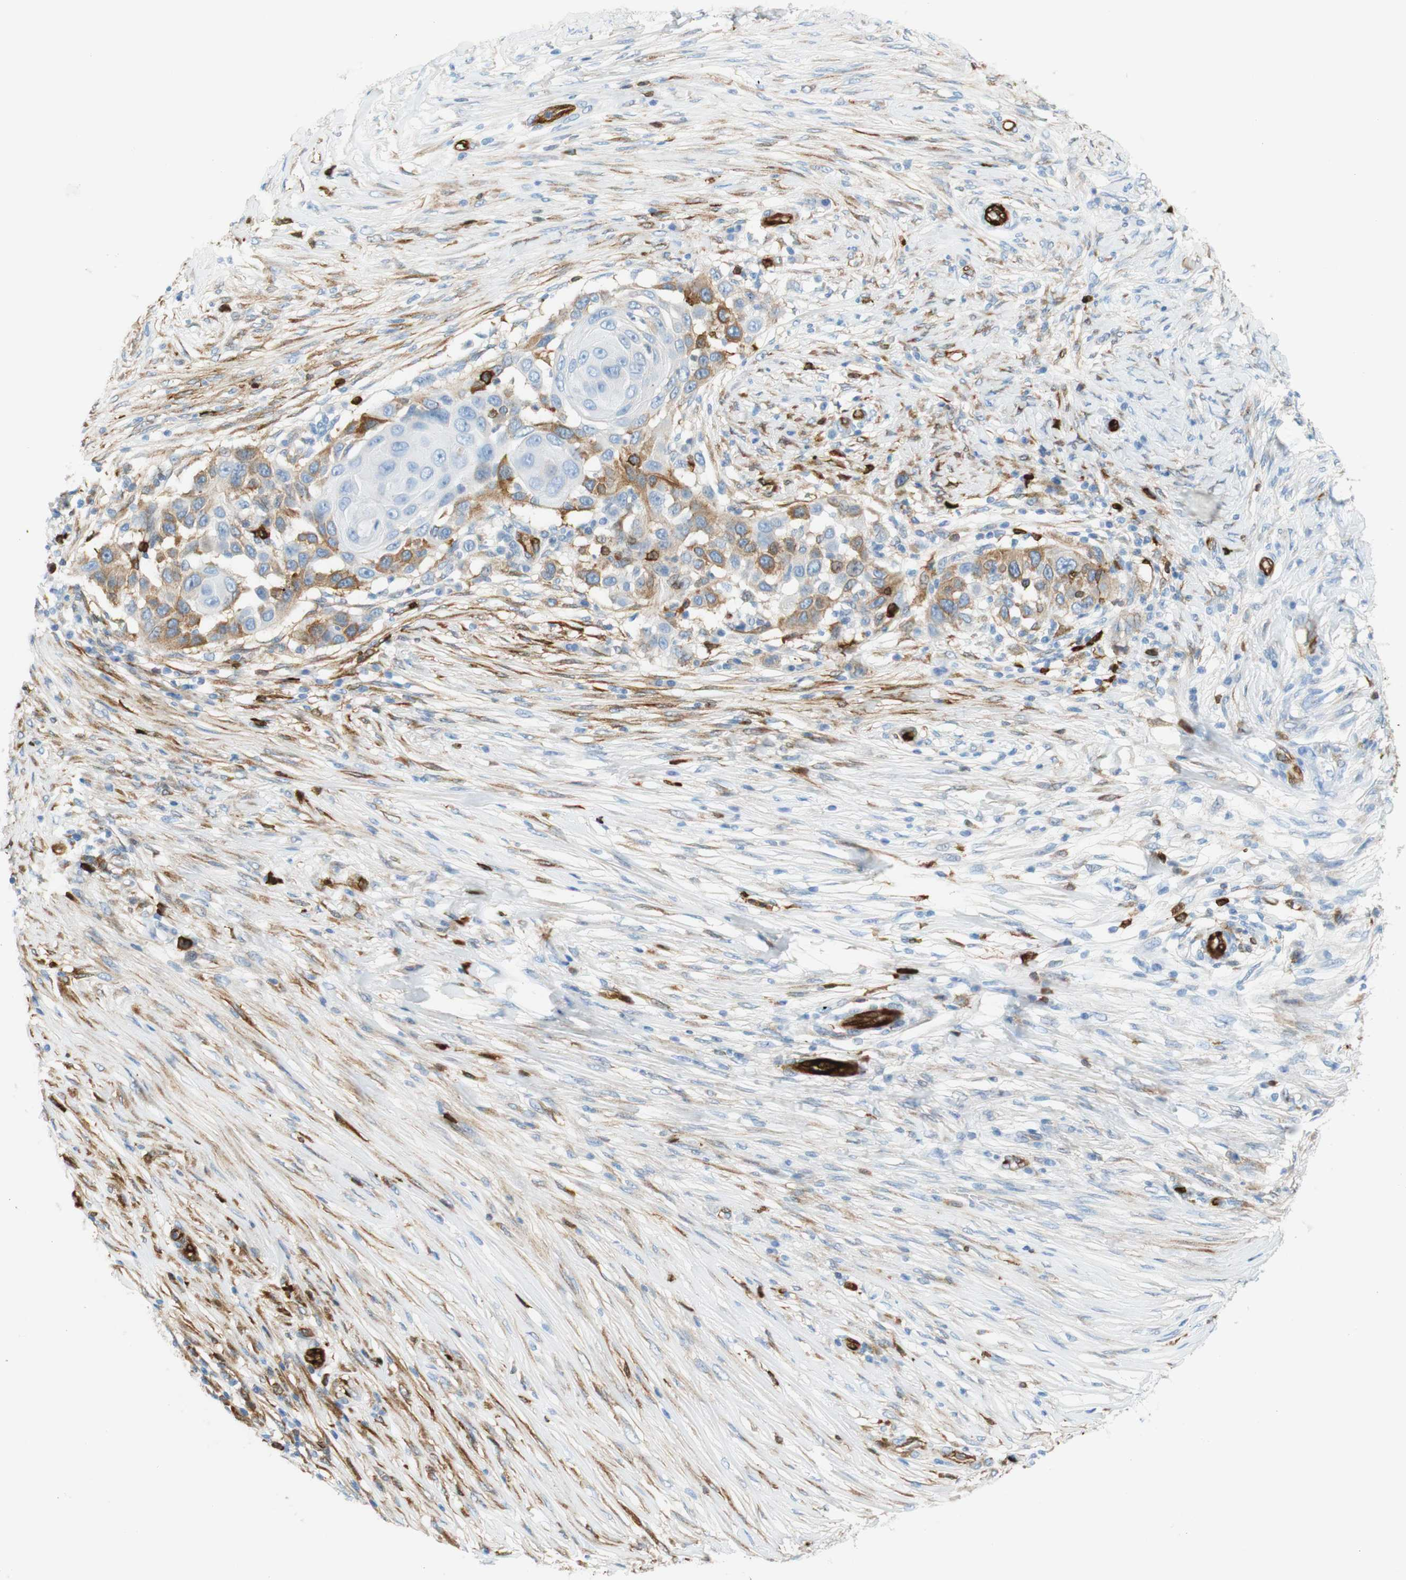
{"staining": {"intensity": "weak", "quantity": "<25%", "location": "cytoplasmic/membranous"}, "tissue": "skin cancer", "cell_type": "Tumor cells", "image_type": "cancer", "snomed": [{"axis": "morphology", "description": "Squamous cell carcinoma, NOS"}, {"axis": "topography", "description": "Skin"}], "caption": "This micrograph is of skin cancer (squamous cell carcinoma) stained with IHC to label a protein in brown with the nuclei are counter-stained blue. There is no staining in tumor cells.", "gene": "STMN1", "patient": {"sex": "female", "age": 44}}